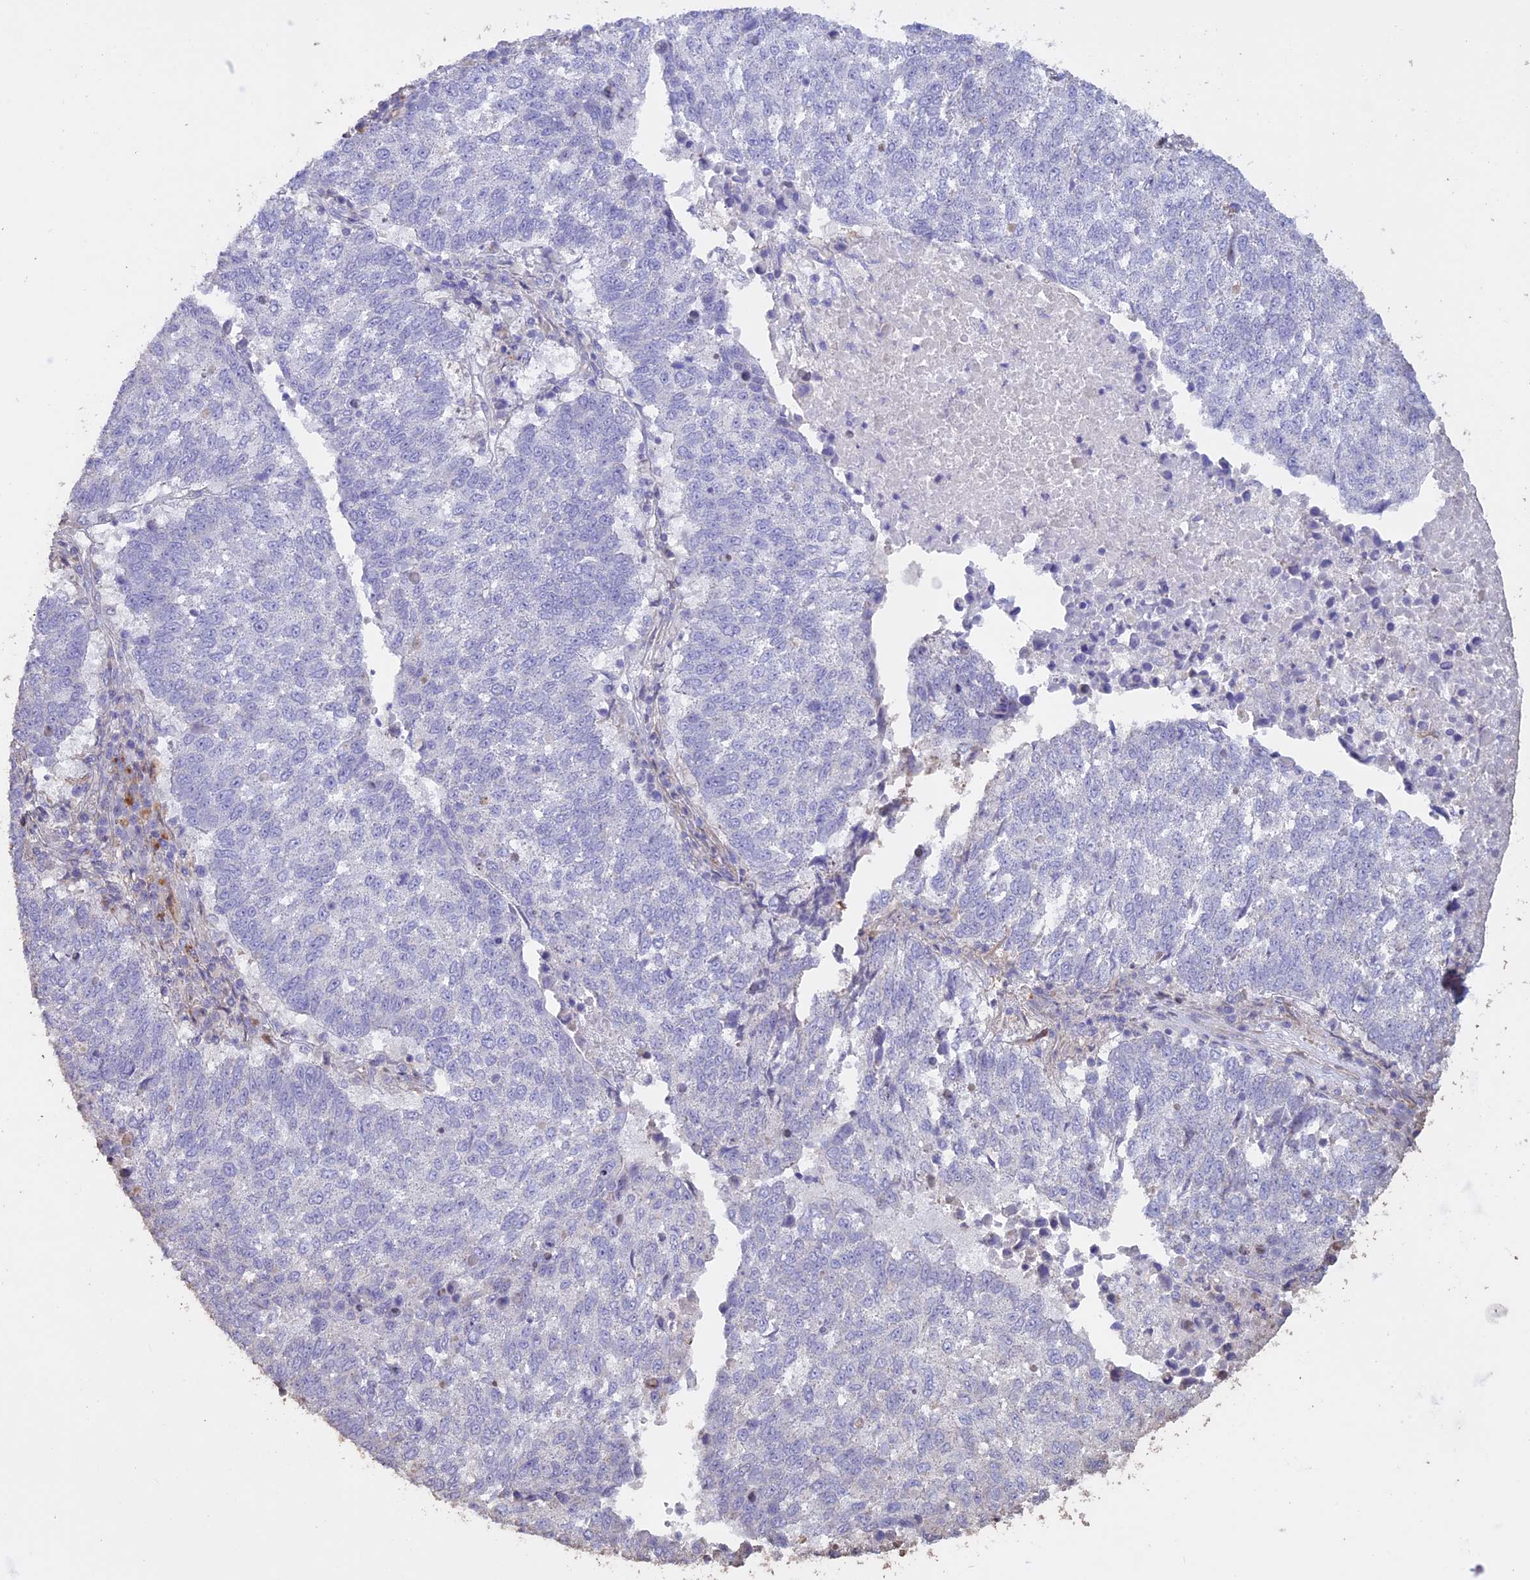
{"staining": {"intensity": "negative", "quantity": "none", "location": "none"}, "tissue": "lung cancer", "cell_type": "Tumor cells", "image_type": "cancer", "snomed": [{"axis": "morphology", "description": "Squamous cell carcinoma, NOS"}, {"axis": "topography", "description": "Lung"}], "caption": "Tumor cells are negative for brown protein staining in lung cancer. Brightfield microscopy of immunohistochemistry stained with DAB (3,3'-diaminobenzidine) (brown) and hematoxylin (blue), captured at high magnification.", "gene": "CCDC148", "patient": {"sex": "male", "age": 73}}